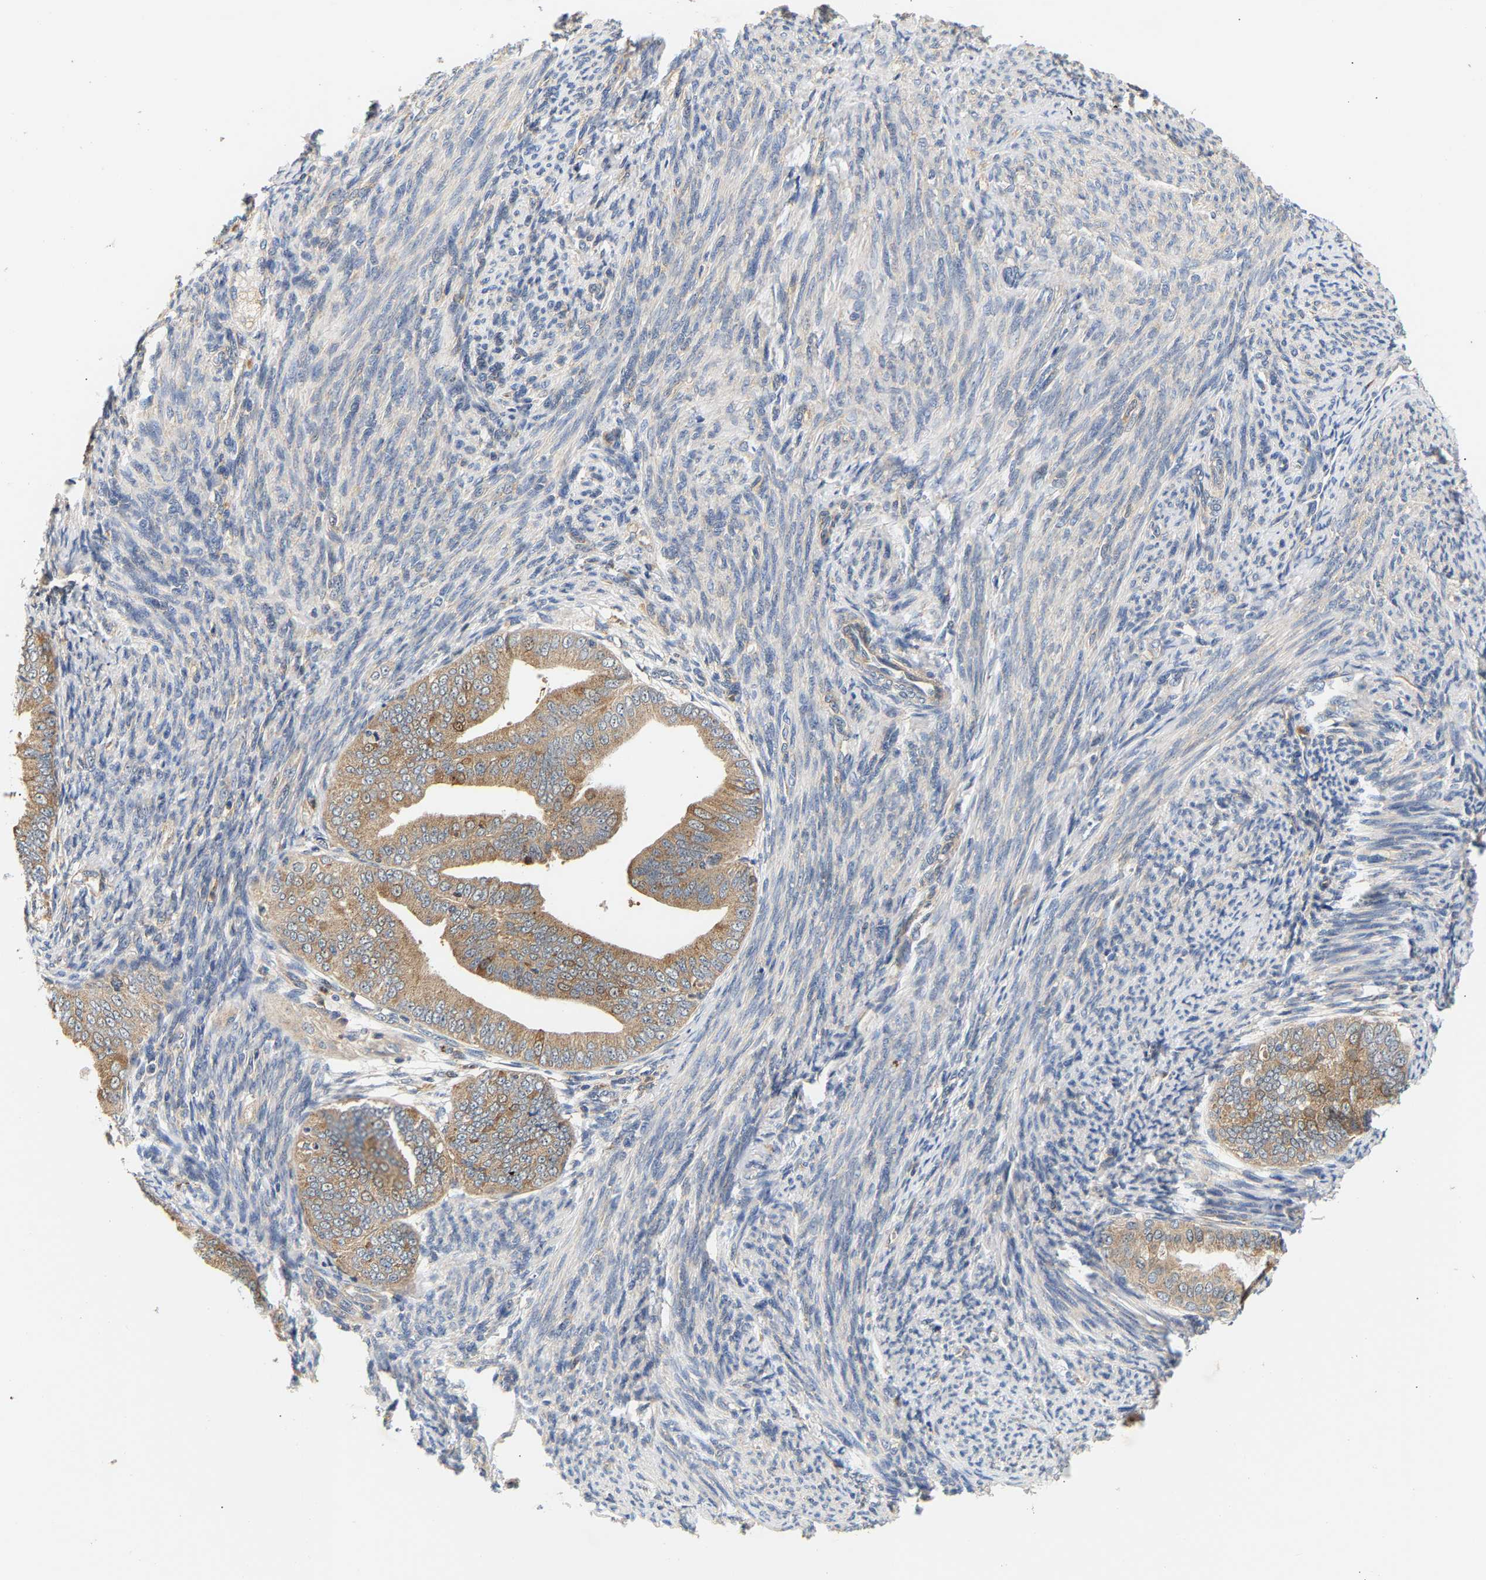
{"staining": {"intensity": "moderate", "quantity": ">75%", "location": "cytoplasmic/membranous"}, "tissue": "endometrial cancer", "cell_type": "Tumor cells", "image_type": "cancer", "snomed": [{"axis": "morphology", "description": "Adenocarcinoma, NOS"}, {"axis": "topography", "description": "Endometrium"}], "caption": "Moderate cytoplasmic/membranous protein positivity is appreciated in about >75% of tumor cells in adenocarcinoma (endometrial). The protein is shown in brown color, while the nuclei are stained blue.", "gene": "PPID", "patient": {"sex": "female", "age": 63}}